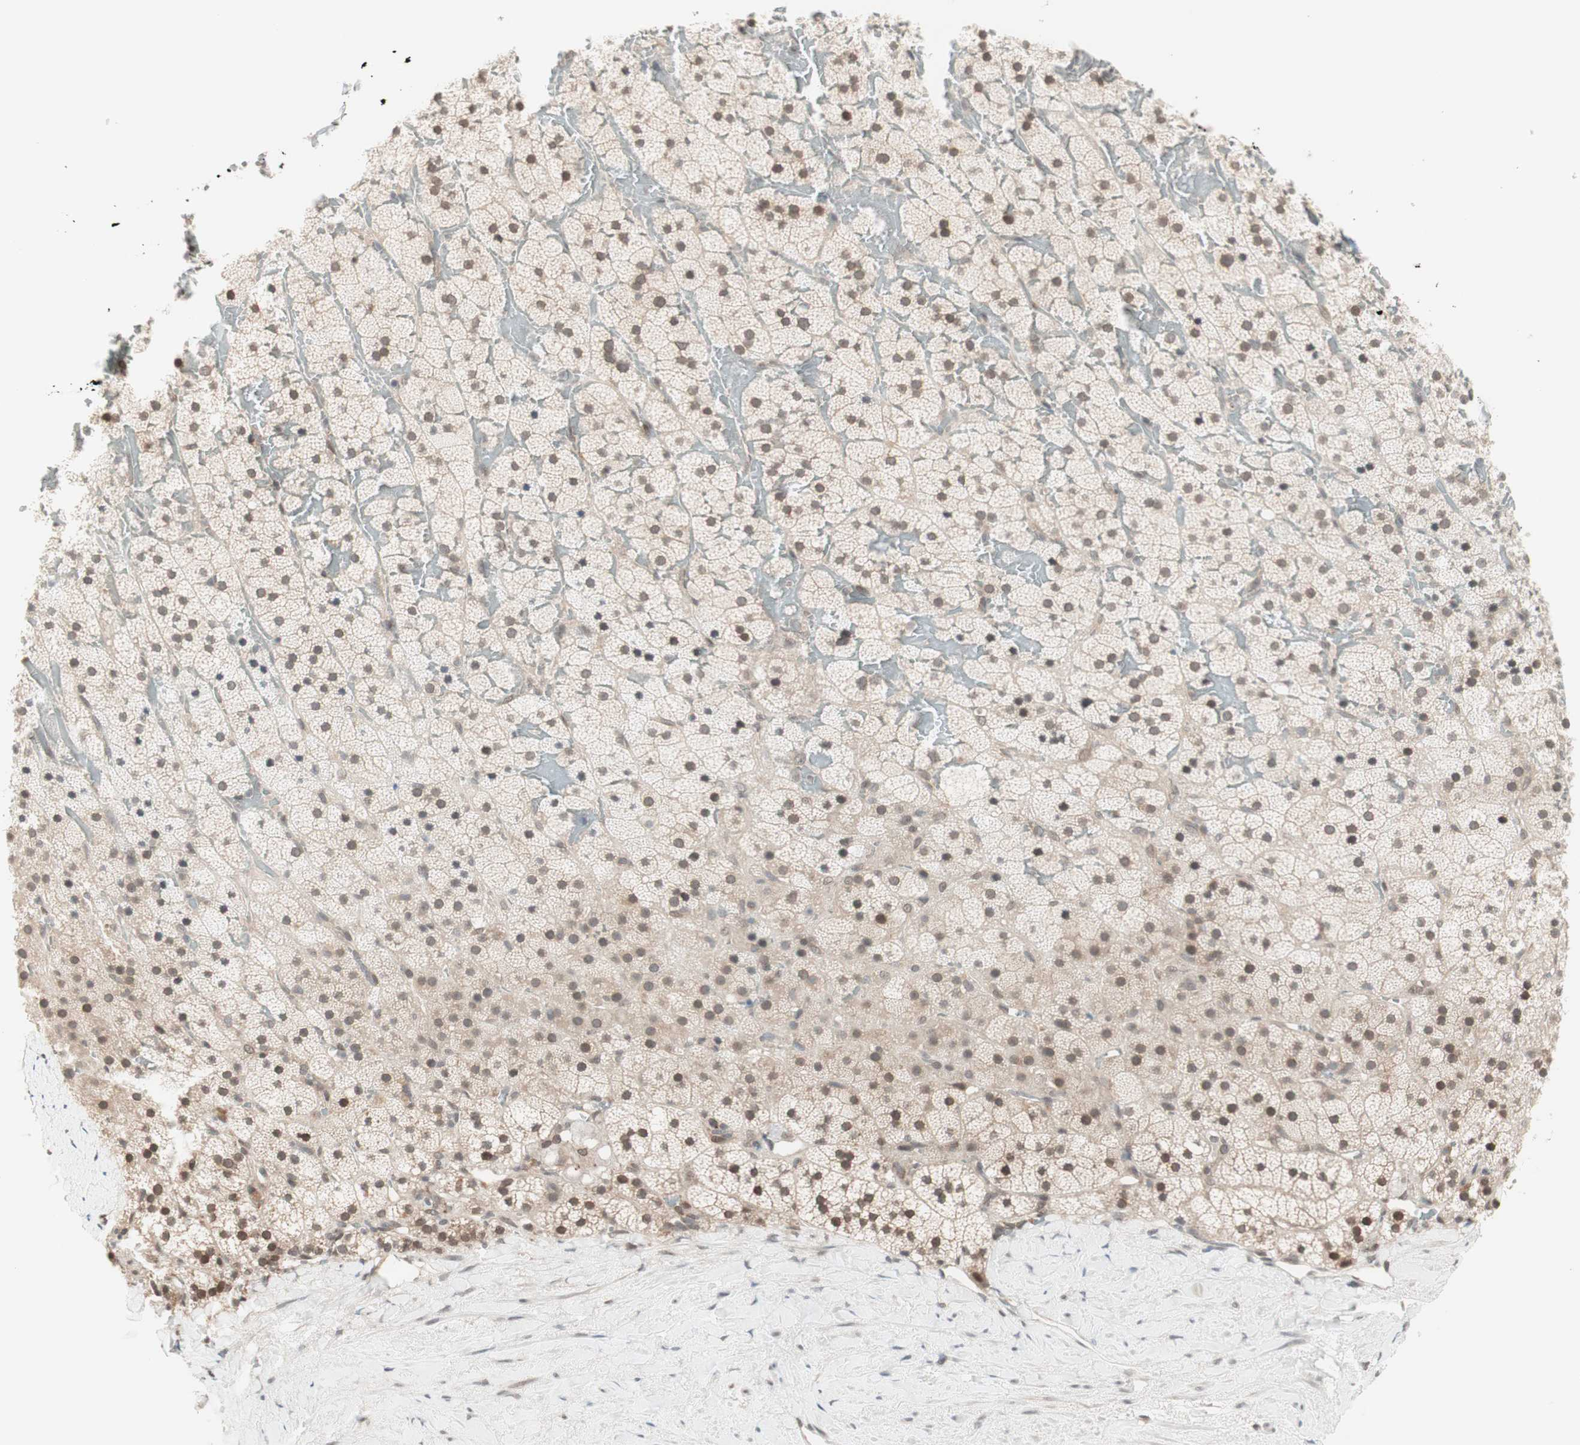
{"staining": {"intensity": "weak", "quantity": "25%-75%", "location": "nuclear"}, "tissue": "adrenal gland", "cell_type": "Glandular cells", "image_type": "normal", "snomed": [{"axis": "morphology", "description": "Normal tissue, NOS"}, {"axis": "topography", "description": "Adrenal gland"}], "caption": "The histopathology image reveals a brown stain indicating the presence of a protein in the nuclear of glandular cells in adrenal gland.", "gene": "UBE2I", "patient": {"sex": "male", "age": 35}}